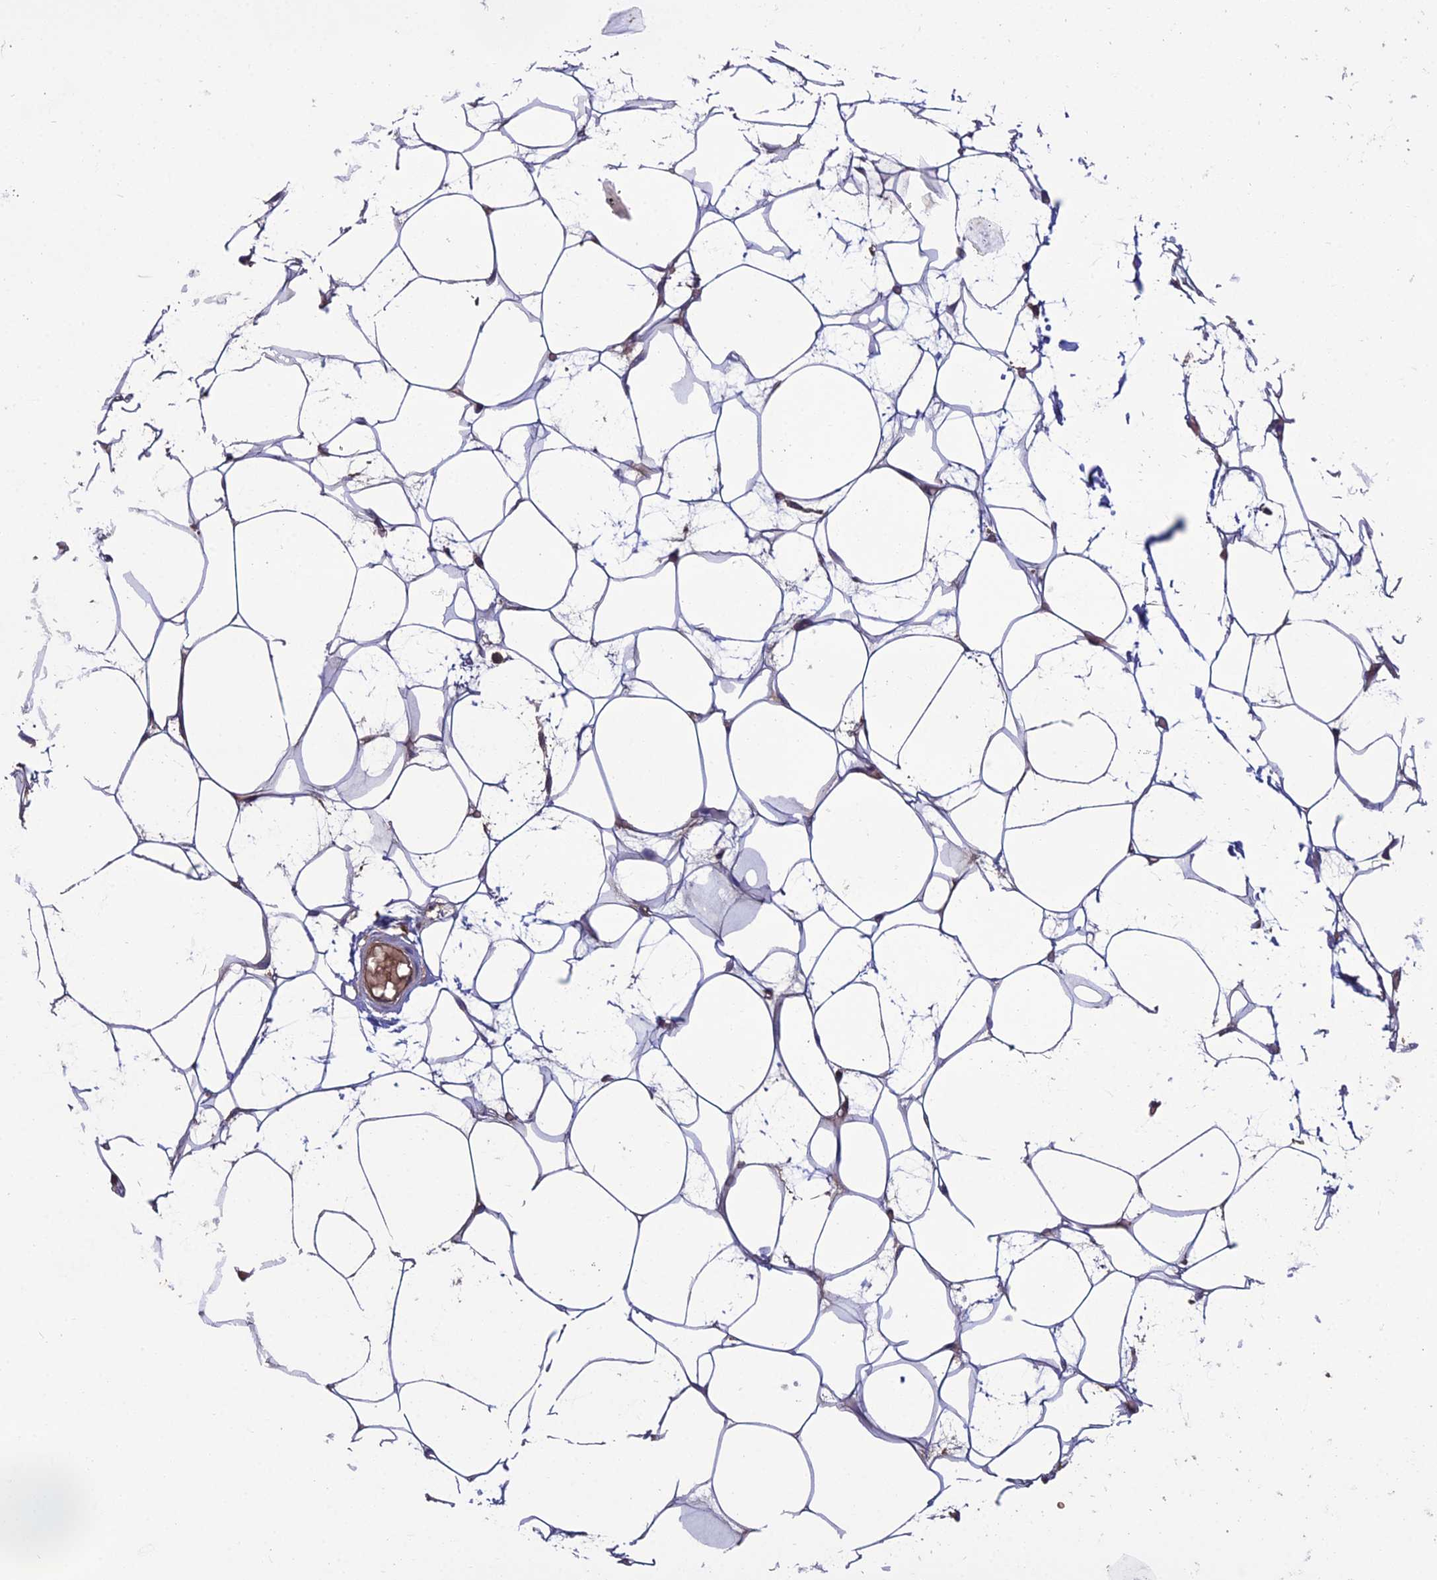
{"staining": {"intensity": "moderate", "quantity": "<25%", "location": "cytoplasmic/membranous"}, "tissue": "adipose tissue", "cell_type": "Adipocytes", "image_type": "normal", "snomed": [{"axis": "morphology", "description": "Normal tissue, NOS"}, {"axis": "topography", "description": "Breast"}], "caption": "IHC histopathology image of benign adipose tissue stained for a protein (brown), which demonstrates low levels of moderate cytoplasmic/membranous positivity in approximately <25% of adipocytes.", "gene": "GALR2", "patient": {"sex": "female", "age": 23}}